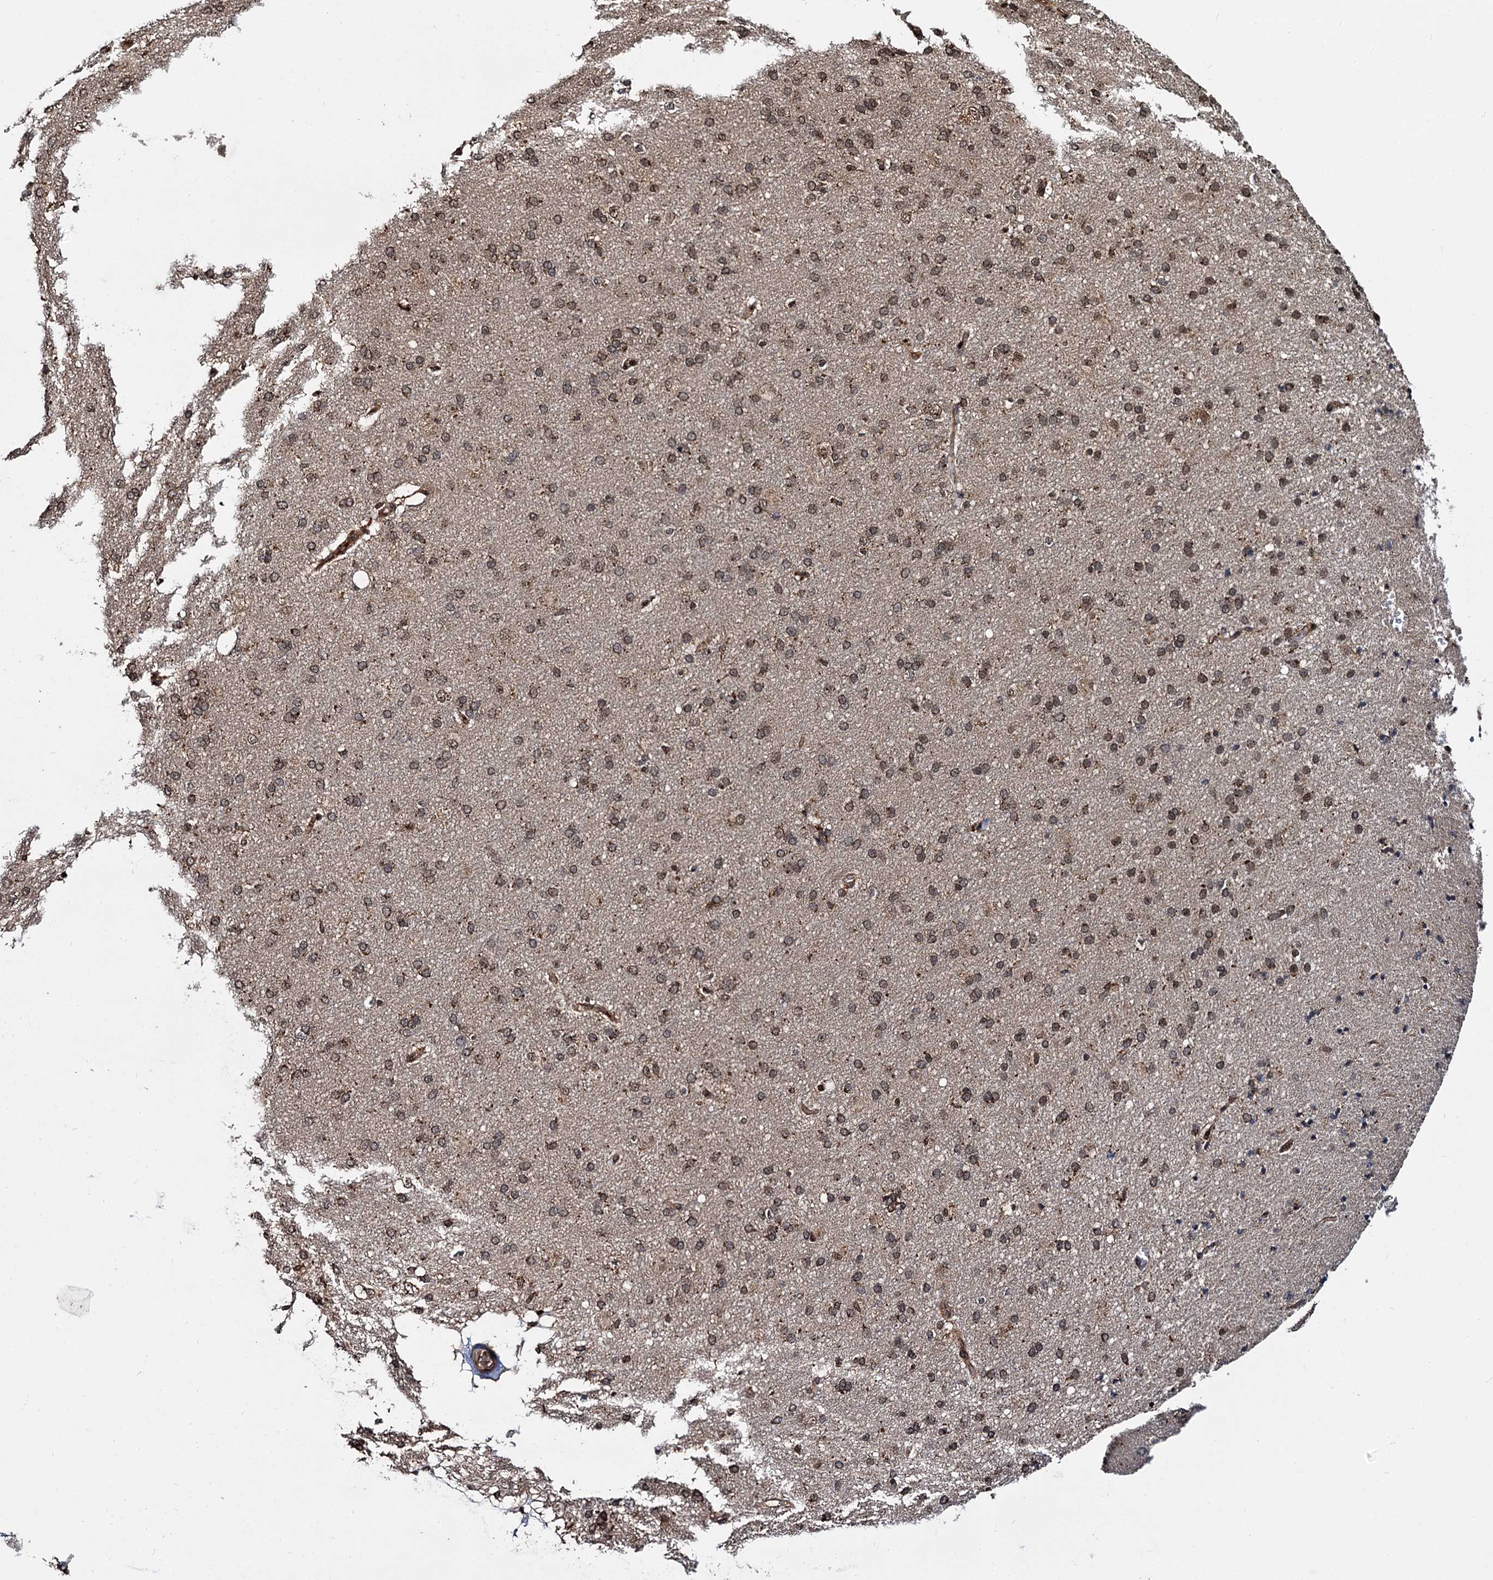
{"staining": {"intensity": "strong", "quantity": ">75%", "location": "cytoplasmic/membranous,nuclear"}, "tissue": "cerebral cortex", "cell_type": "Endothelial cells", "image_type": "normal", "snomed": [{"axis": "morphology", "description": "Normal tissue, NOS"}, {"axis": "topography", "description": "Cerebral cortex"}], "caption": "Cerebral cortex stained with immunohistochemistry demonstrates strong cytoplasmic/membranous,nuclear expression in about >75% of endothelial cells. Nuclei are stained in blue.", "gene": "CEP192", "patient": {"sex": "male", "age": 62}}